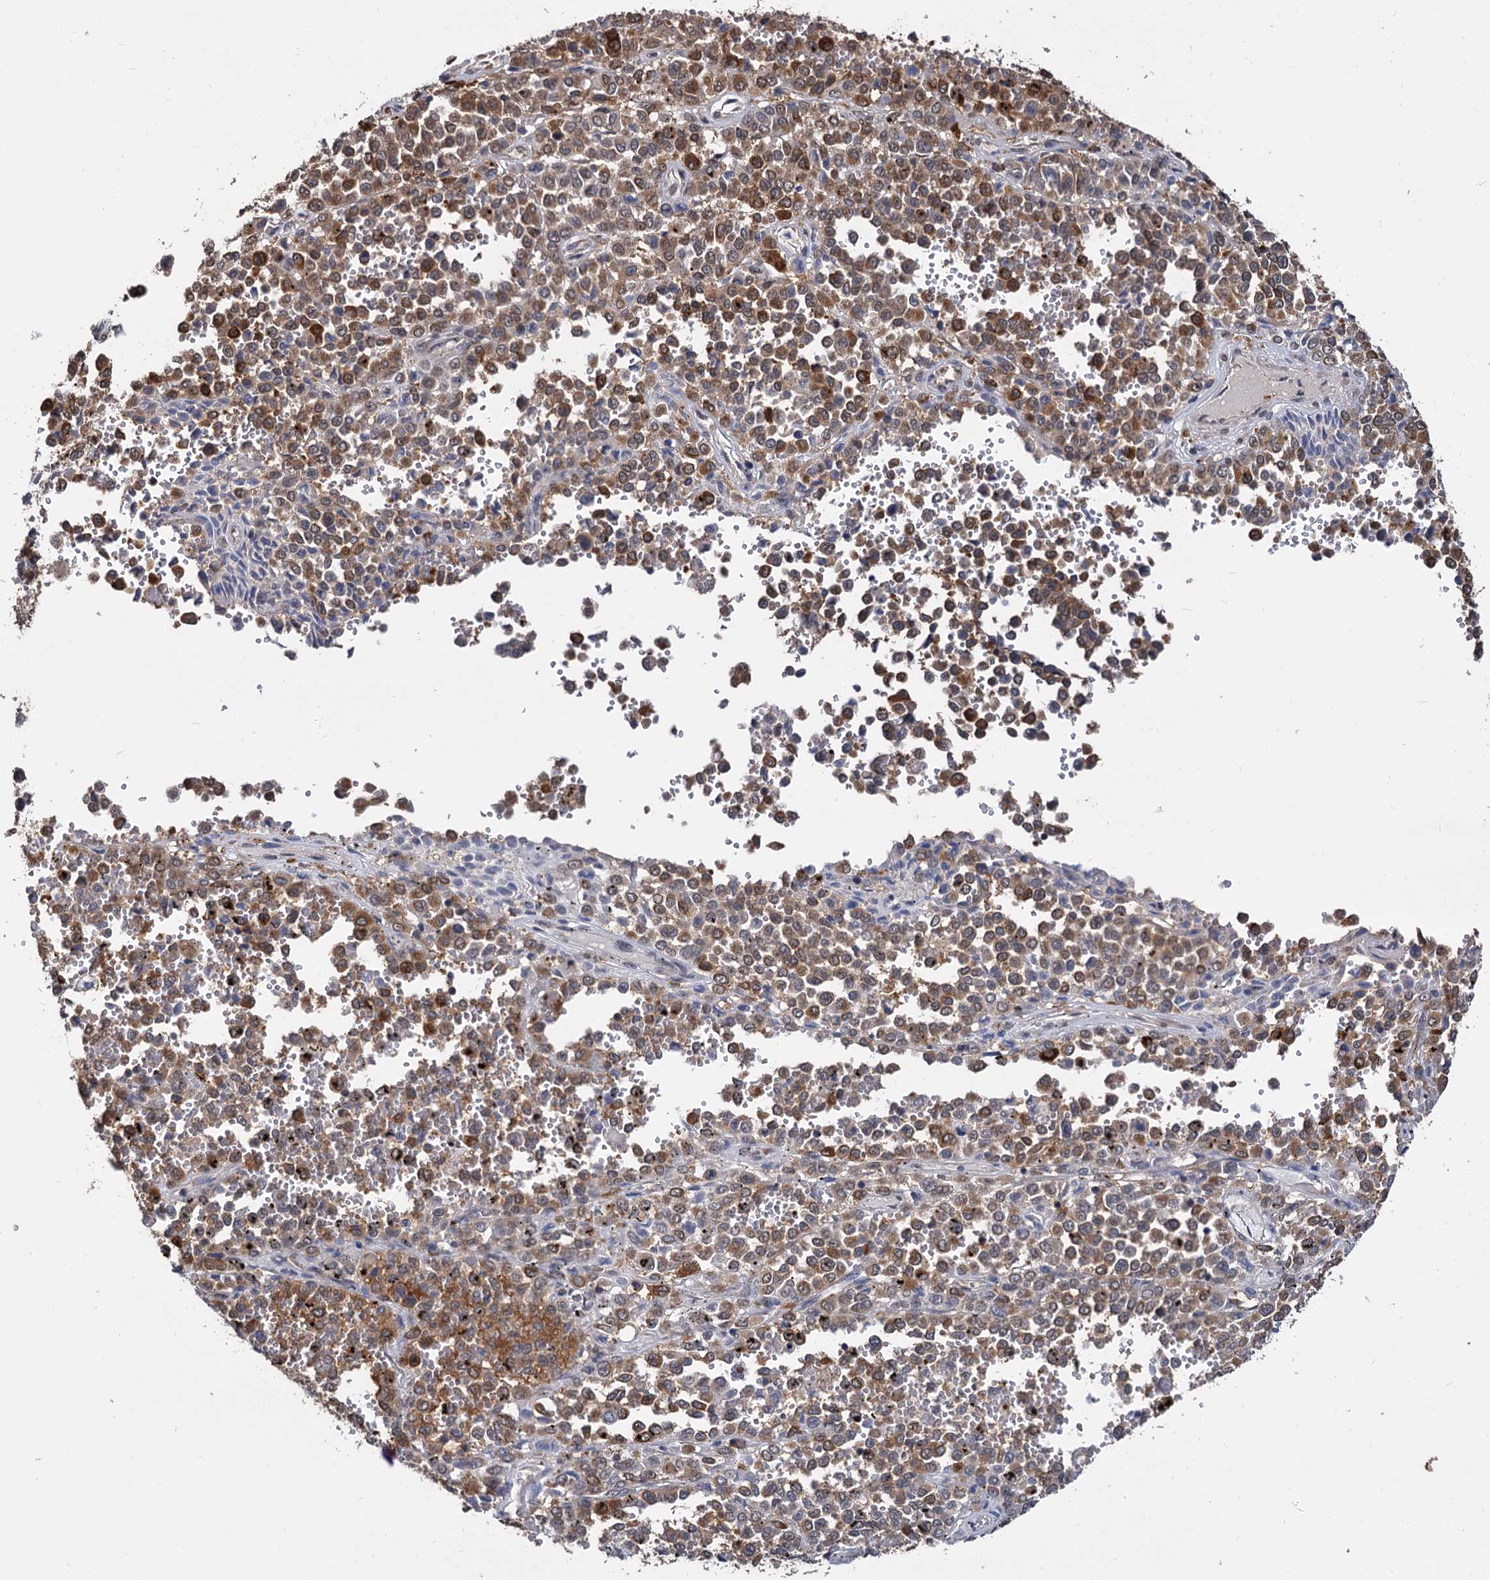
{"staining": {"intensity": "moderate", "quantity": ">75%", "location": "cytoplasmic/membranous"}, "tissue": "melanoma", "cell_type": "Tumor cells", "image_type": "cancer", "snomed": [{"axis": "morphology", "description": "Malignant melanoma, Metastatic site"}, {"axis": "topography", "description": "Pancreas"}], "caption": "The micrograph demonstrates a brown stain indicating the presence of a protein in the cytoplasmic/membranous of tumor cells in malignant melanoma (metastatic site).", "gene": "PSMD4", "patient": {"sex": "female", "age": 30}}